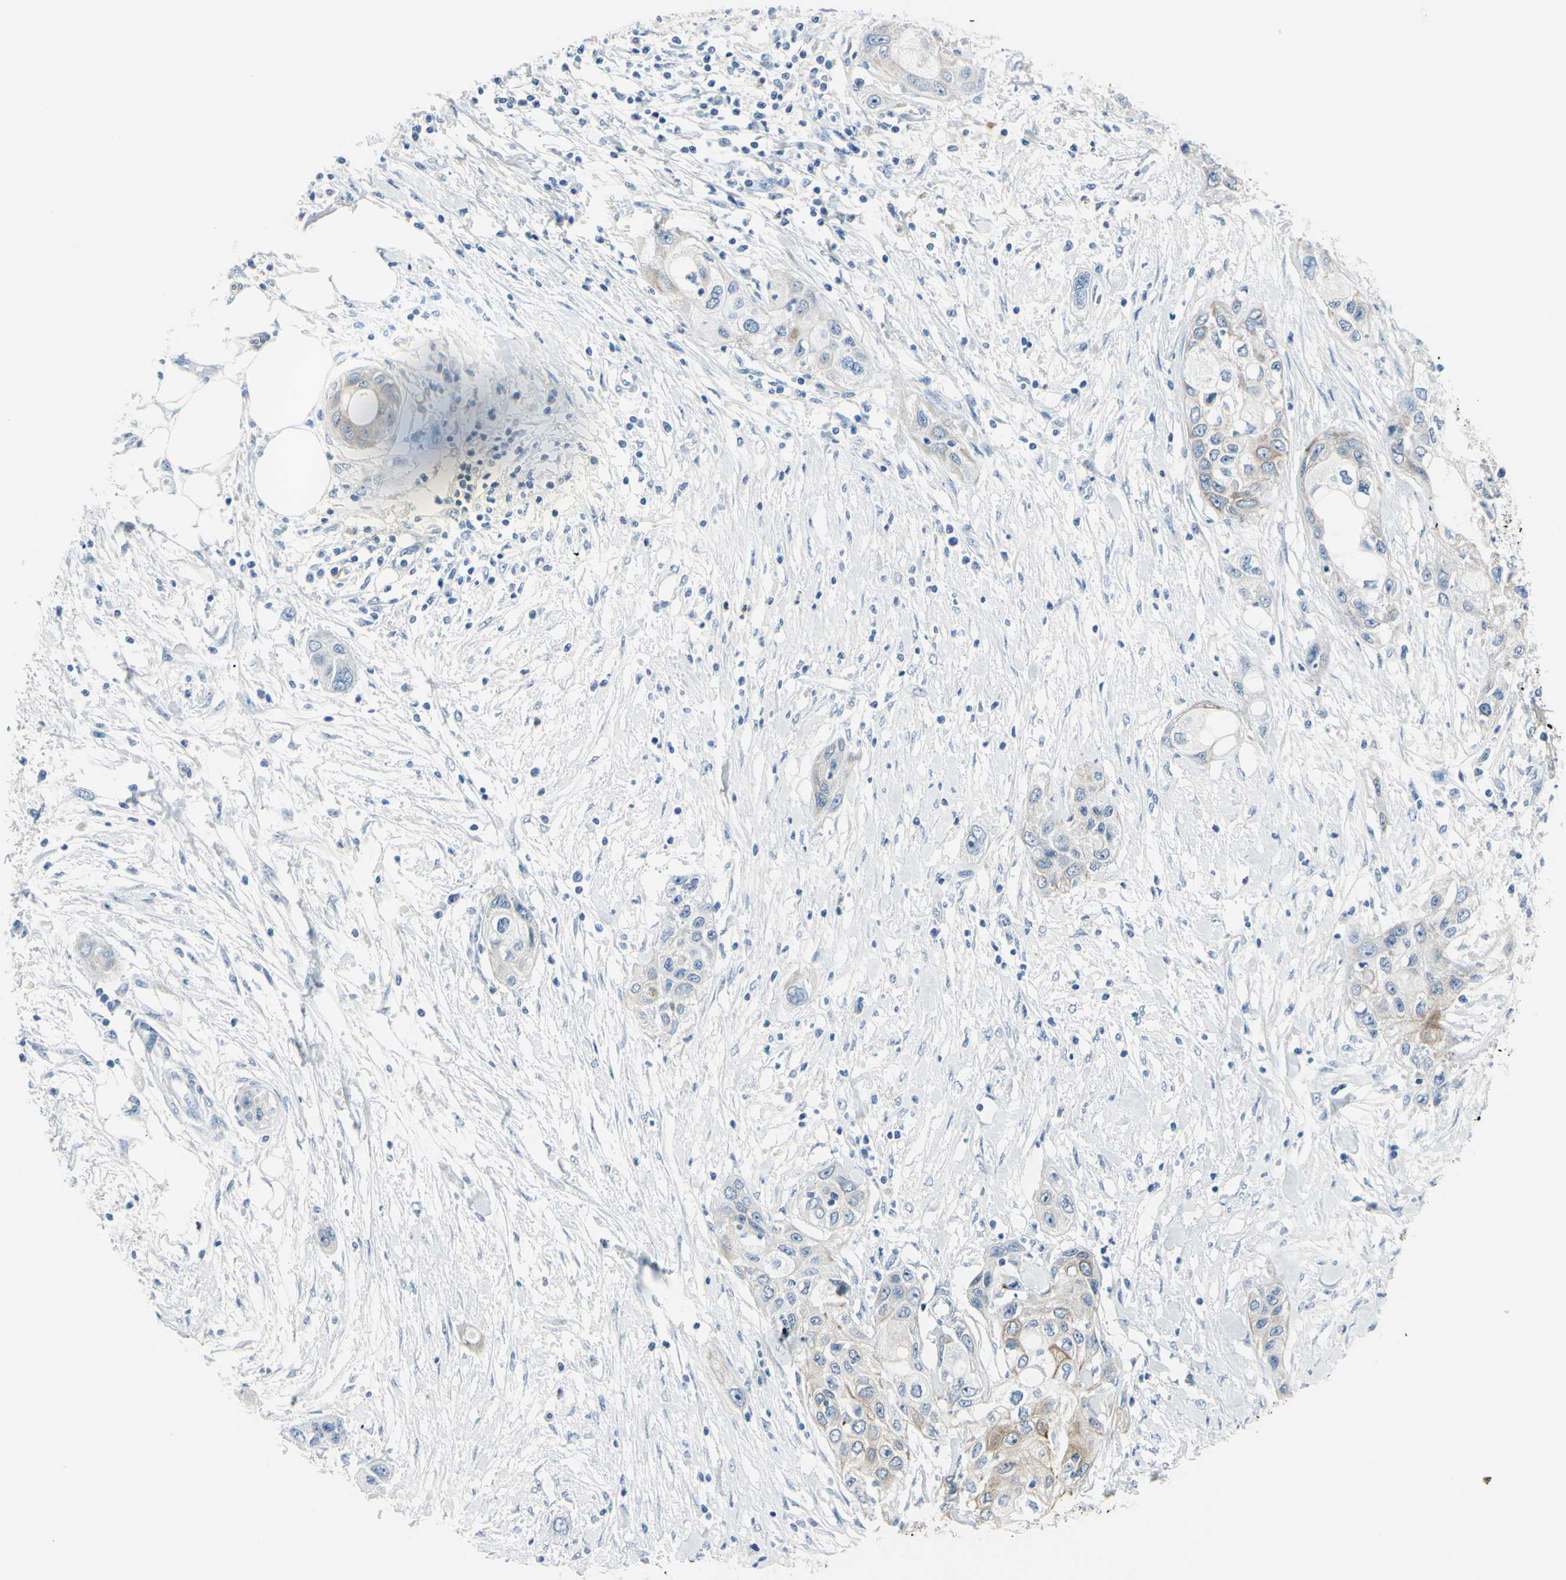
{"staining": {"intensity": "moderate", "quantity": "<25%", "location": "cytoplasmic/membranous"}, "tissue": "pancreatic cancer", "cell_type": "Tumor cells", "image_type": "cancer", "snomed": [{"axis": "morphology", "description": "Adenocarcinoma, NOS"}, {"axis": "topography", "description": "Pancreas"}], "caption": "Human pancreatic adenocarcinoma stained for a protein (brown) reveals moderate cytoplasmic/membranous positive staining in about <25% of tumor cells.", "gene": "ZNF557", "patient": {"sex": "female", "age": 70}}